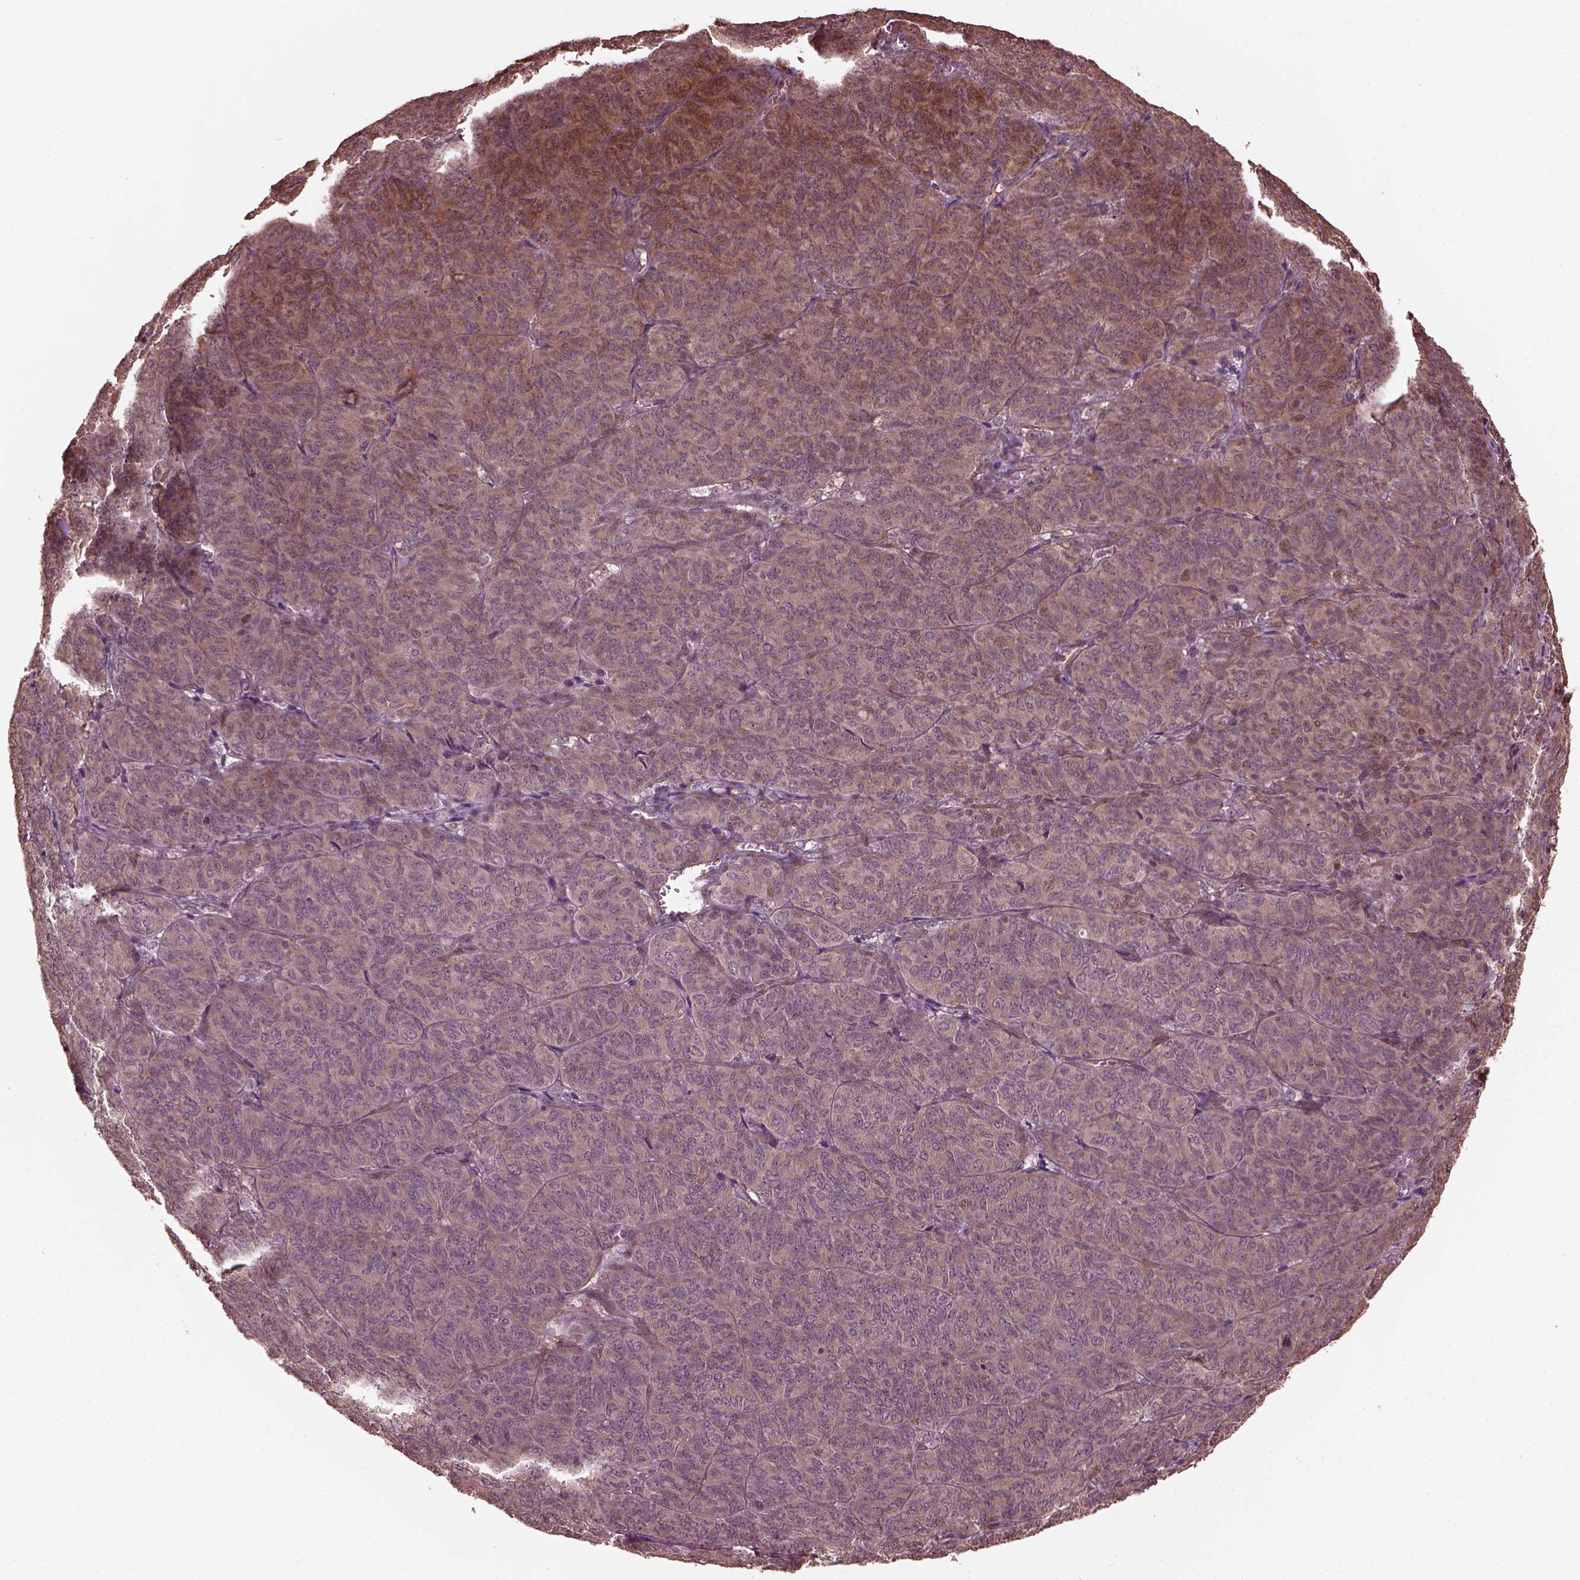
{"staining": {"intensity": "moderate", "quantity": "25%-75%", "location": "cytoplasmic/membranous"}, "tissue": "ovarian cancer", "cell_type": "Tumor cells", "image_type": "cancer", "snomed": [{"axis": "morphology", "description": "Carcinoma, endometroid"}, {"axis": "topography", "description": "Ovary"}], "caption": "Ovarian cancer (endometroid carcinoma) stained with a brown dye exhibits moderate cytoplasmic/membranous positive staining in about 25%-75% of tumor cells.", "gene": "ZNF292", "patient": {"sex": "female", "age": 80}}